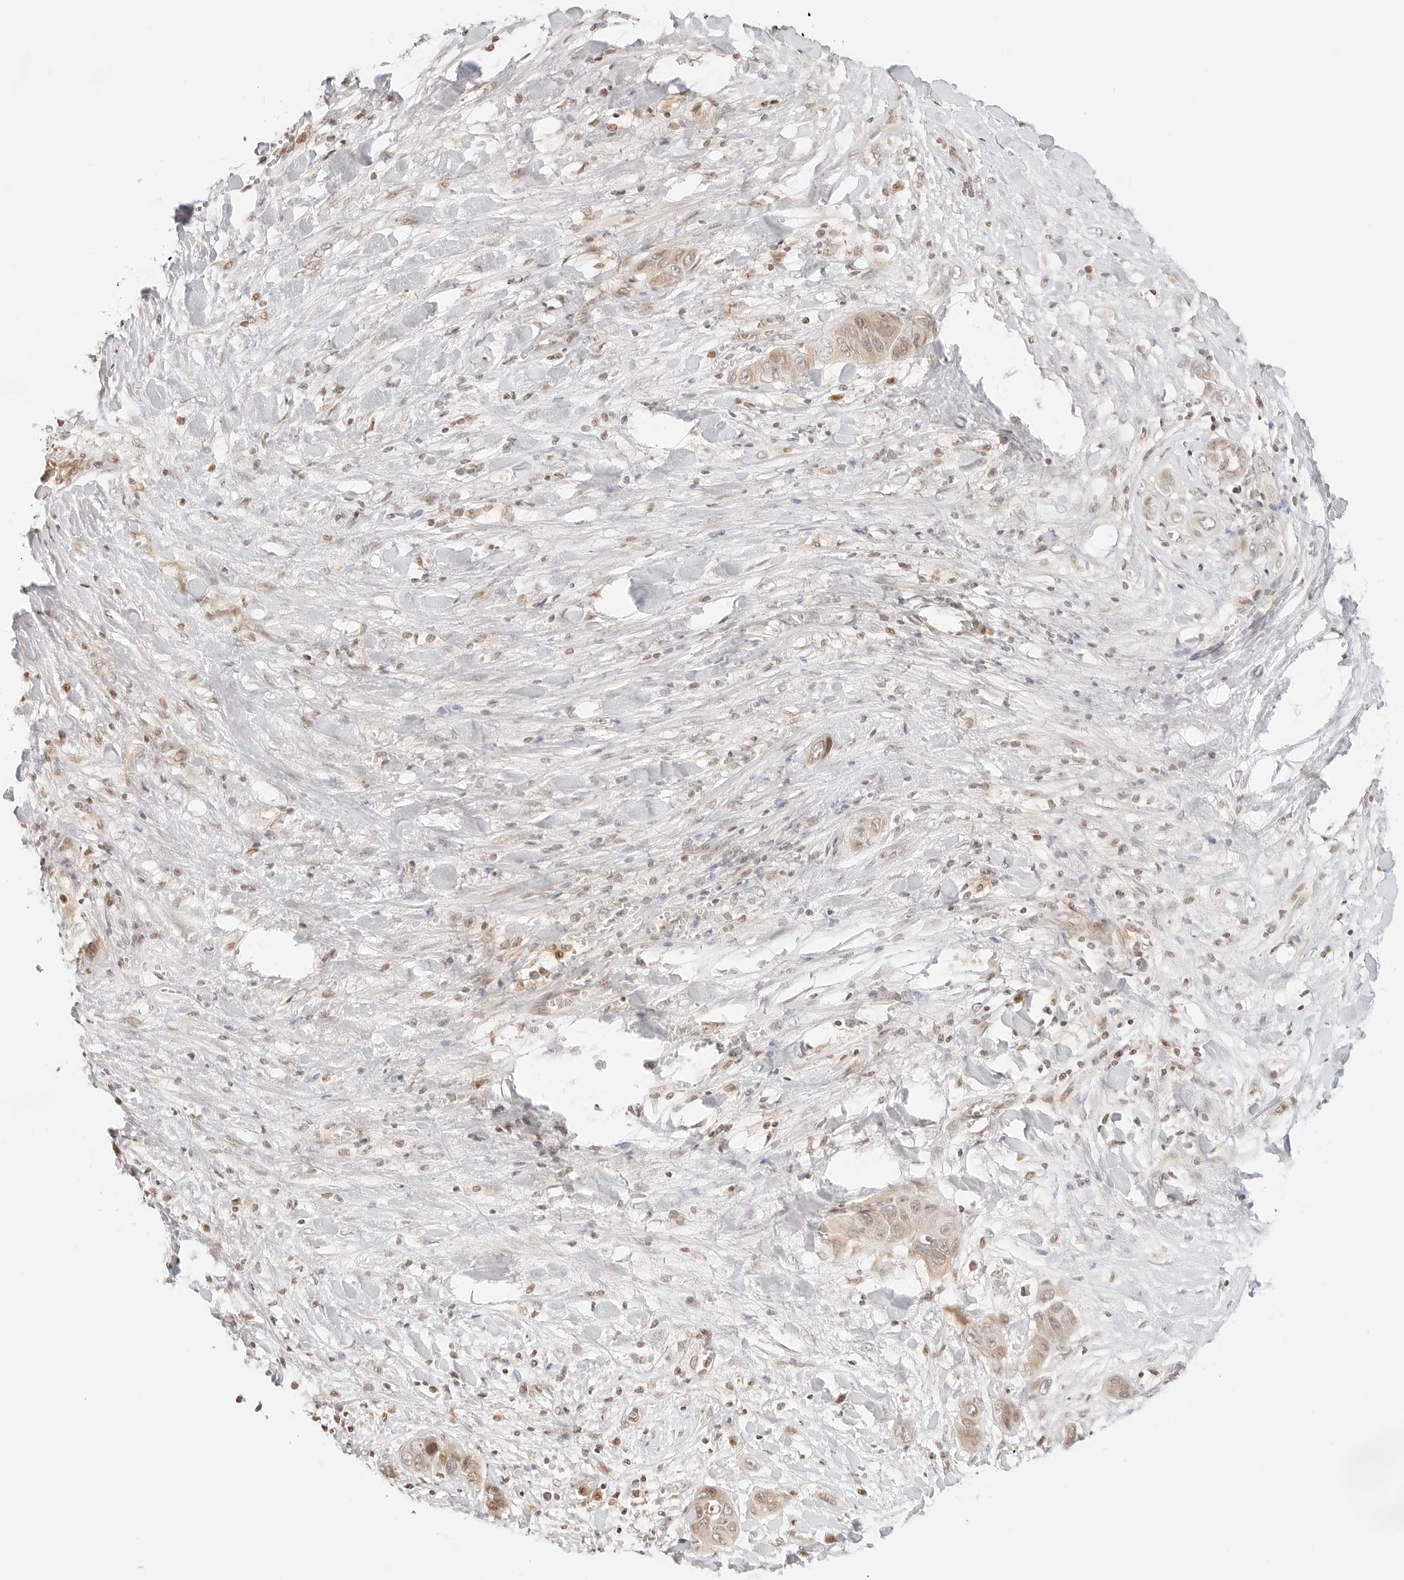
{"staining": {"intensity": "weak", "quantity": "25%-75%", "location": "cytoplasmic/membranous,nuclear"}, "tissue": "liver cancer", "cell_type": "Tumor cells", "image_type": "cancer", "snomed": [{"axis": "morphology", "description": "Cholangiocarcinoma"}, {"axis": "topography", "description": "Liver"}], "caption": "Protein expression analysis of human liver cancer (cholangiocarcinoma) reveals weak cytoplasmic/membranous and nuclear positivity in about 25%-75% of tumor cells. The staining was performed using DAB to visualize the protein expression in brown, while the nuclei were stained in blue with hematoxylin (Magnification: 20x).", "gene": "RPS6KL1", "patient": {"sex": "female", "age": 52}}